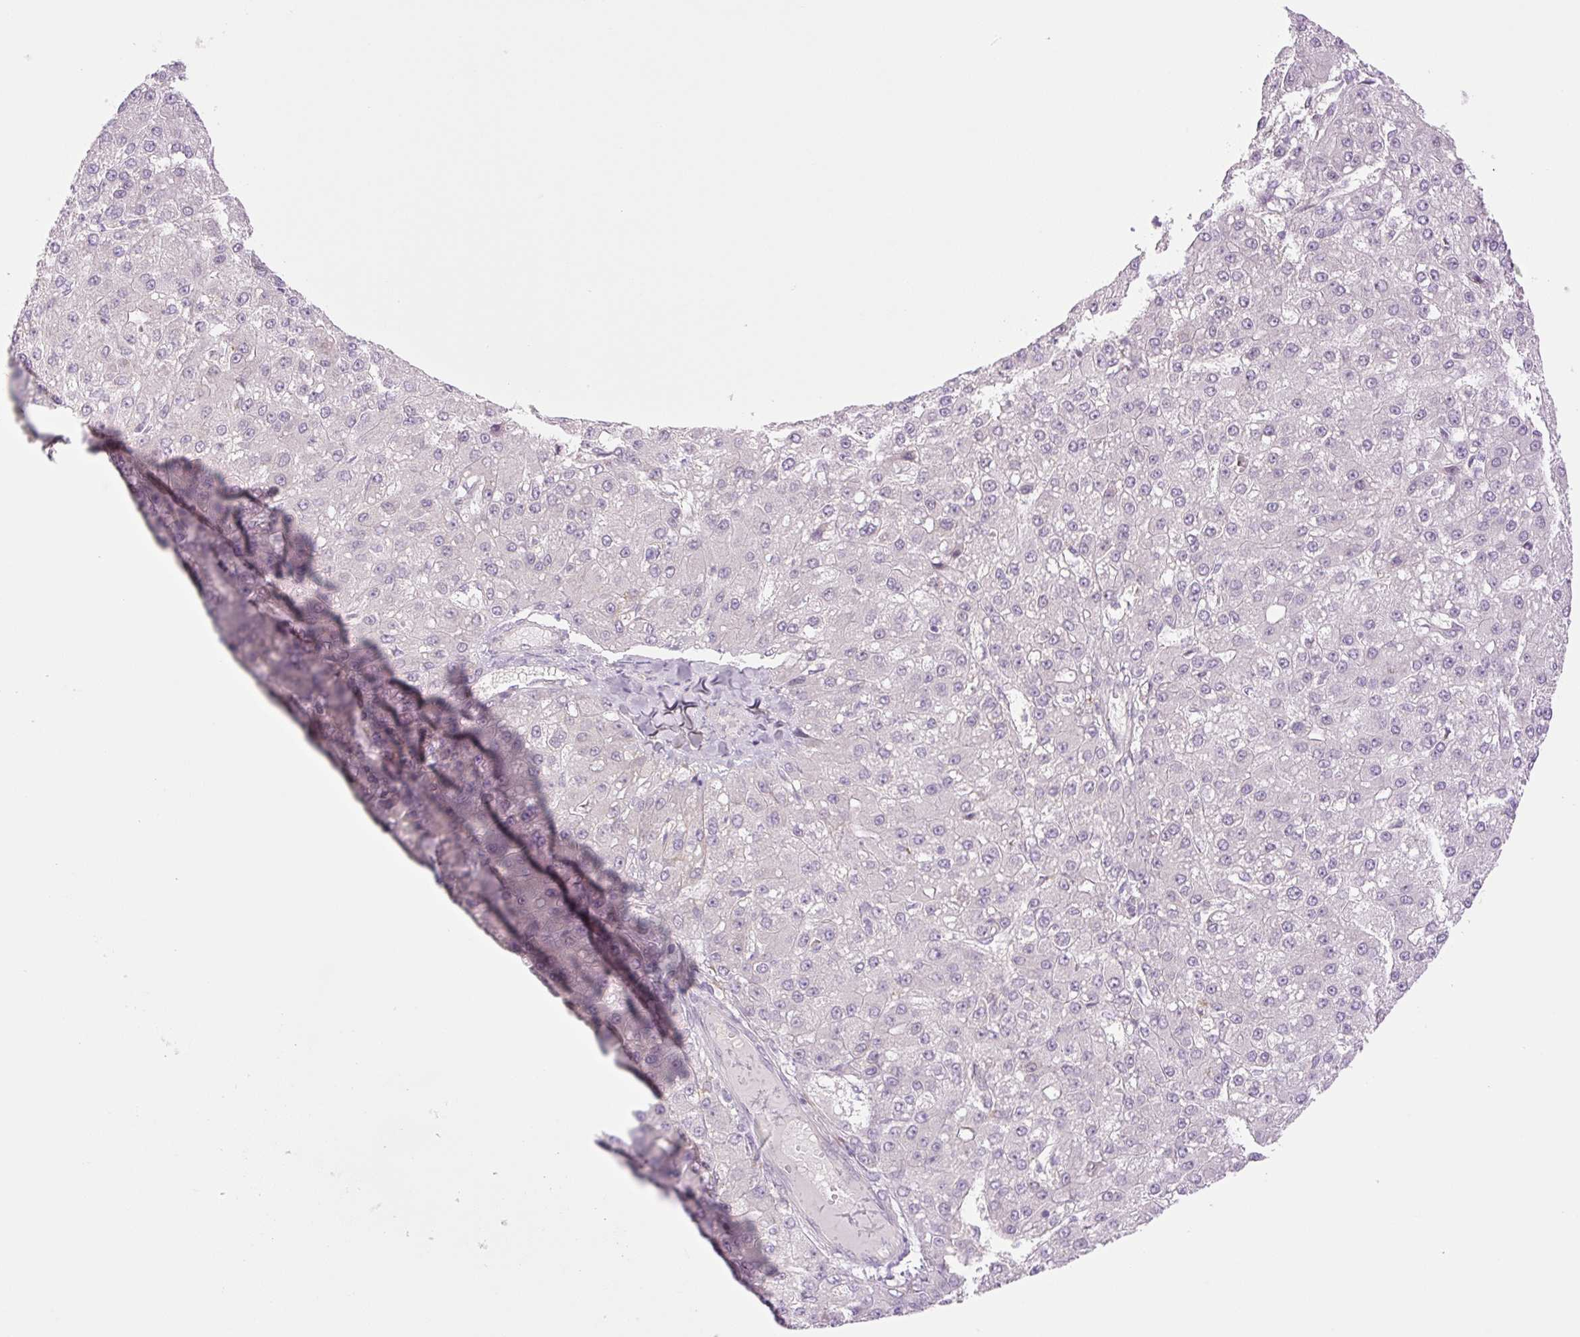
{"staining": {"intensity": "negative", "quantity": "none", "location": "none"}, "tissue": "liver cancer", "cell_type": "Tumor cells", "image_type": "cancer", "snomed": [{"axis": "morphology", "description": "Carcinoma, Hepatocellular, NOS"}, {"axis": "topography", "description": "Liver"}], "caption": "Immunohistochemical staining of human liver cancer (hepatocellular carcinoma) demonstrates no significant staining in tumor cells.", "gene": "COL5A1", "patient": {"sex": "male", "age": 67}}